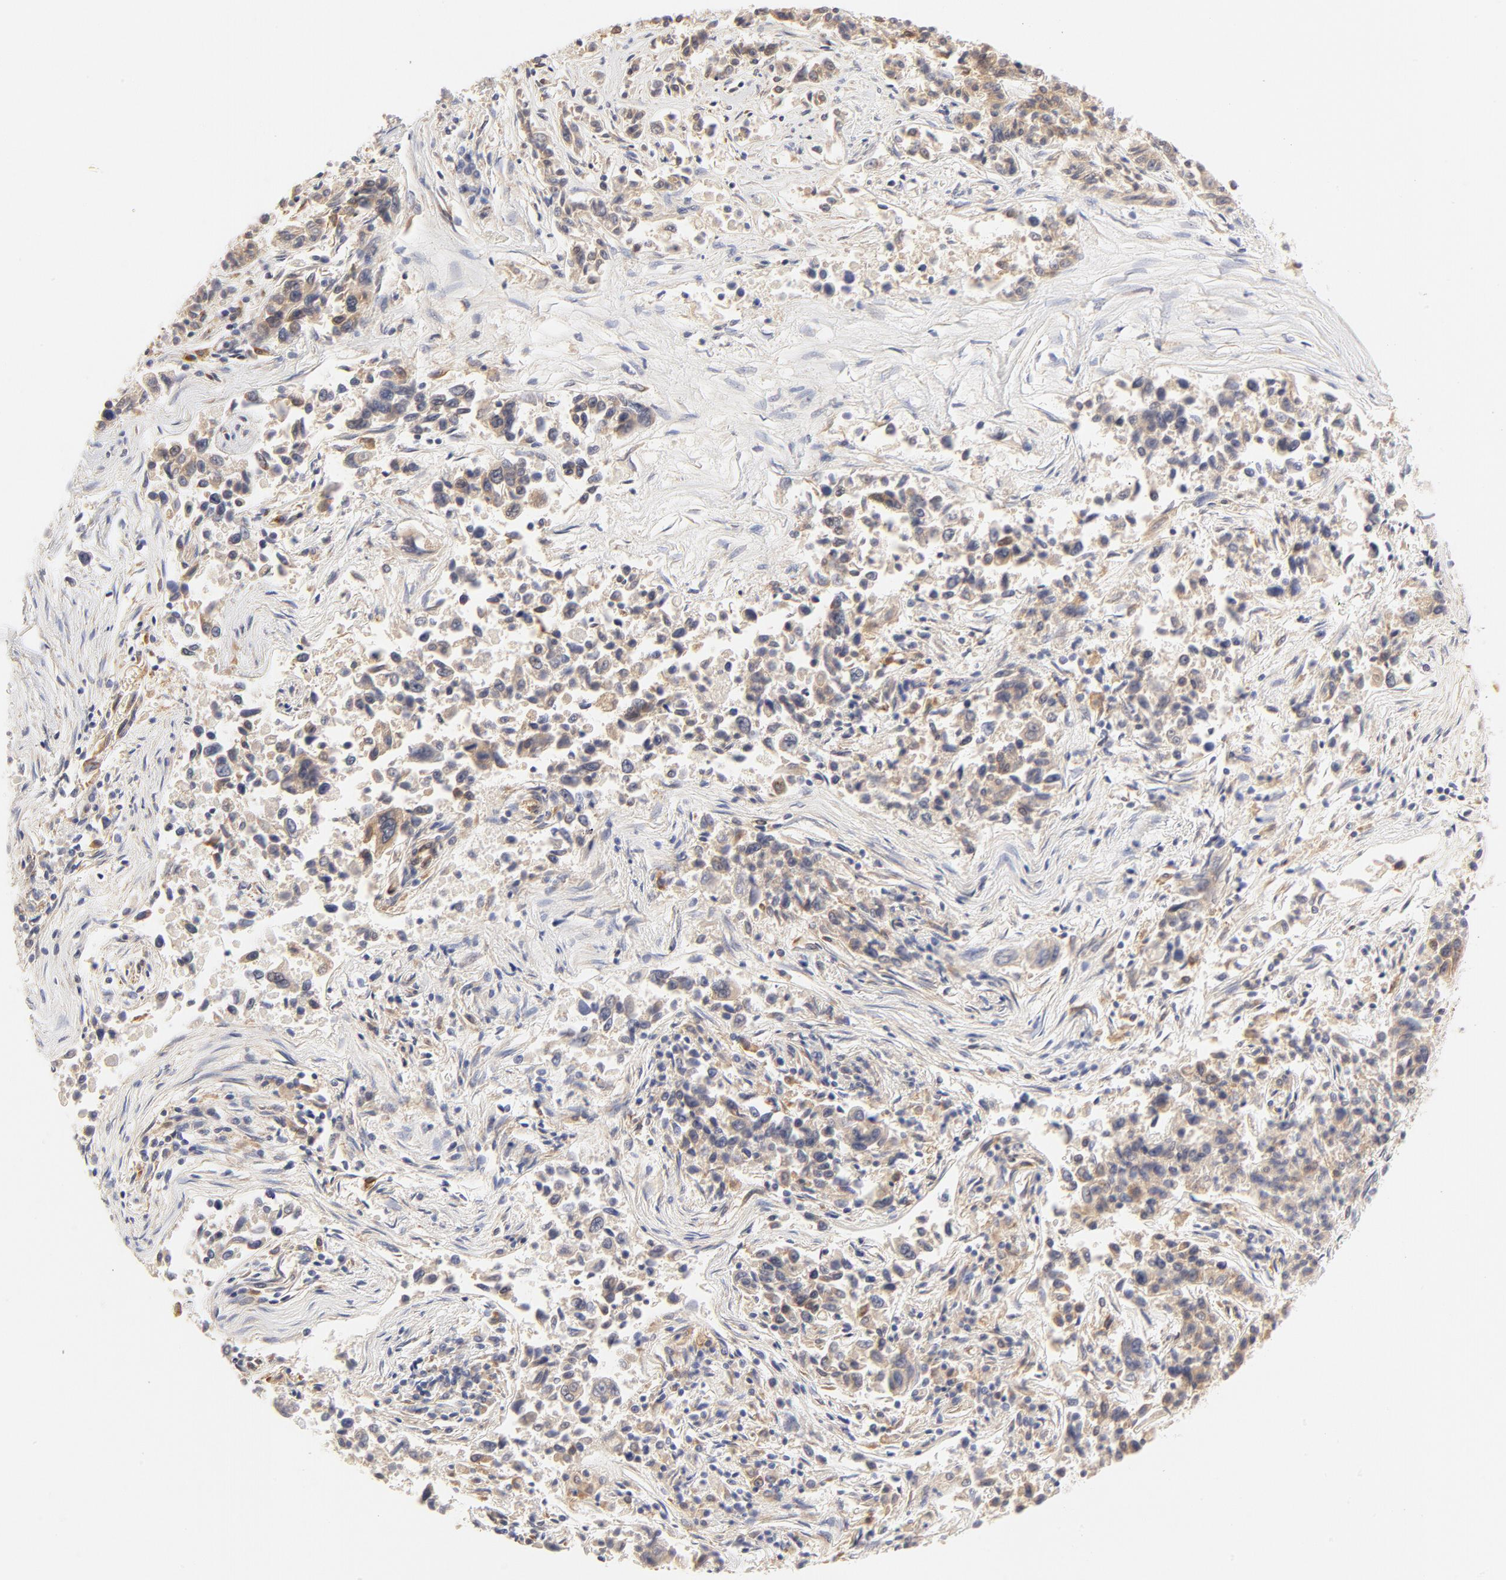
{"staining": {"intensity": "weak", "quantity": ">75%", "location": "cytoplasmic/membranous"}, "tissue": "lung cancer", "cell_type": "Tumor cells", "image_type": "cancer", "snomed": [{"axis": "morphology", "description": "Adenocarcinoma, NOS"}, {"axis": "topography", "description": "Lung"}], "caption": "Lung adenocarcinoma tissue exhibits weak cytoplasmic/membranous staining in approximately >75% of tumor cells, visualized by immunohistochemistry.", "gene": "MTERF2", "patient": {"sex": "male", "age": 84}}